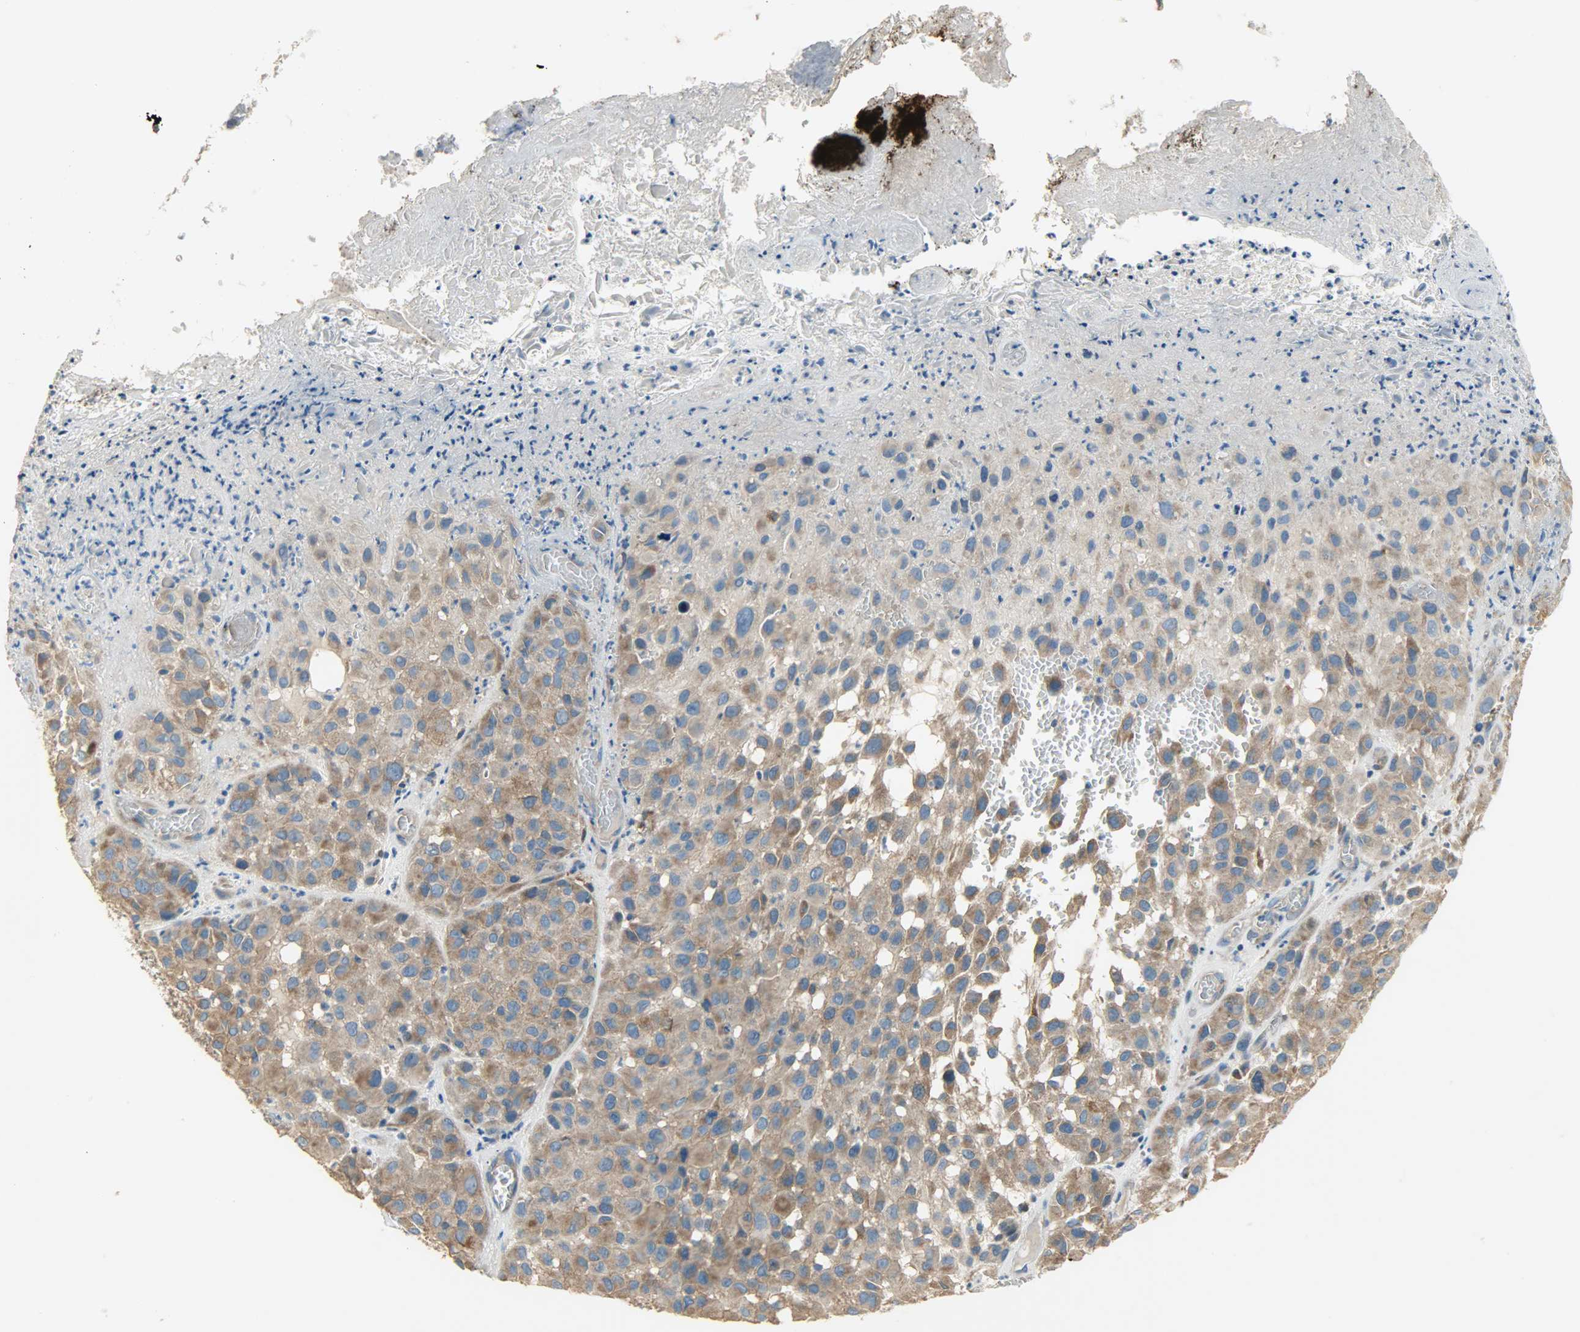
{"staining": {"intensity": "strong", "quantity": ">75%", "location": "cytoplasmic/membranous"}, "tissue": "melanoma", "cell_type": "Tumor cells", "image_type": "cancer", "snomed": [{"axis": "morphology", "description": "Malignant melanoma, NOS"}, {"axis": "topography", "description": "Skin"}], "caption": "The photomicrograph displays staining of malignant melanoma, revealing strong cytoplasmic/membranous protein positivity (brown color) within tumor cells. (DAB (3,3'-diaminobenzidine) IHC, brown staining for protein, blue staining for nuclei).", "gene": "C1orf198", "patient": {"sex": "female", "age": 21}}